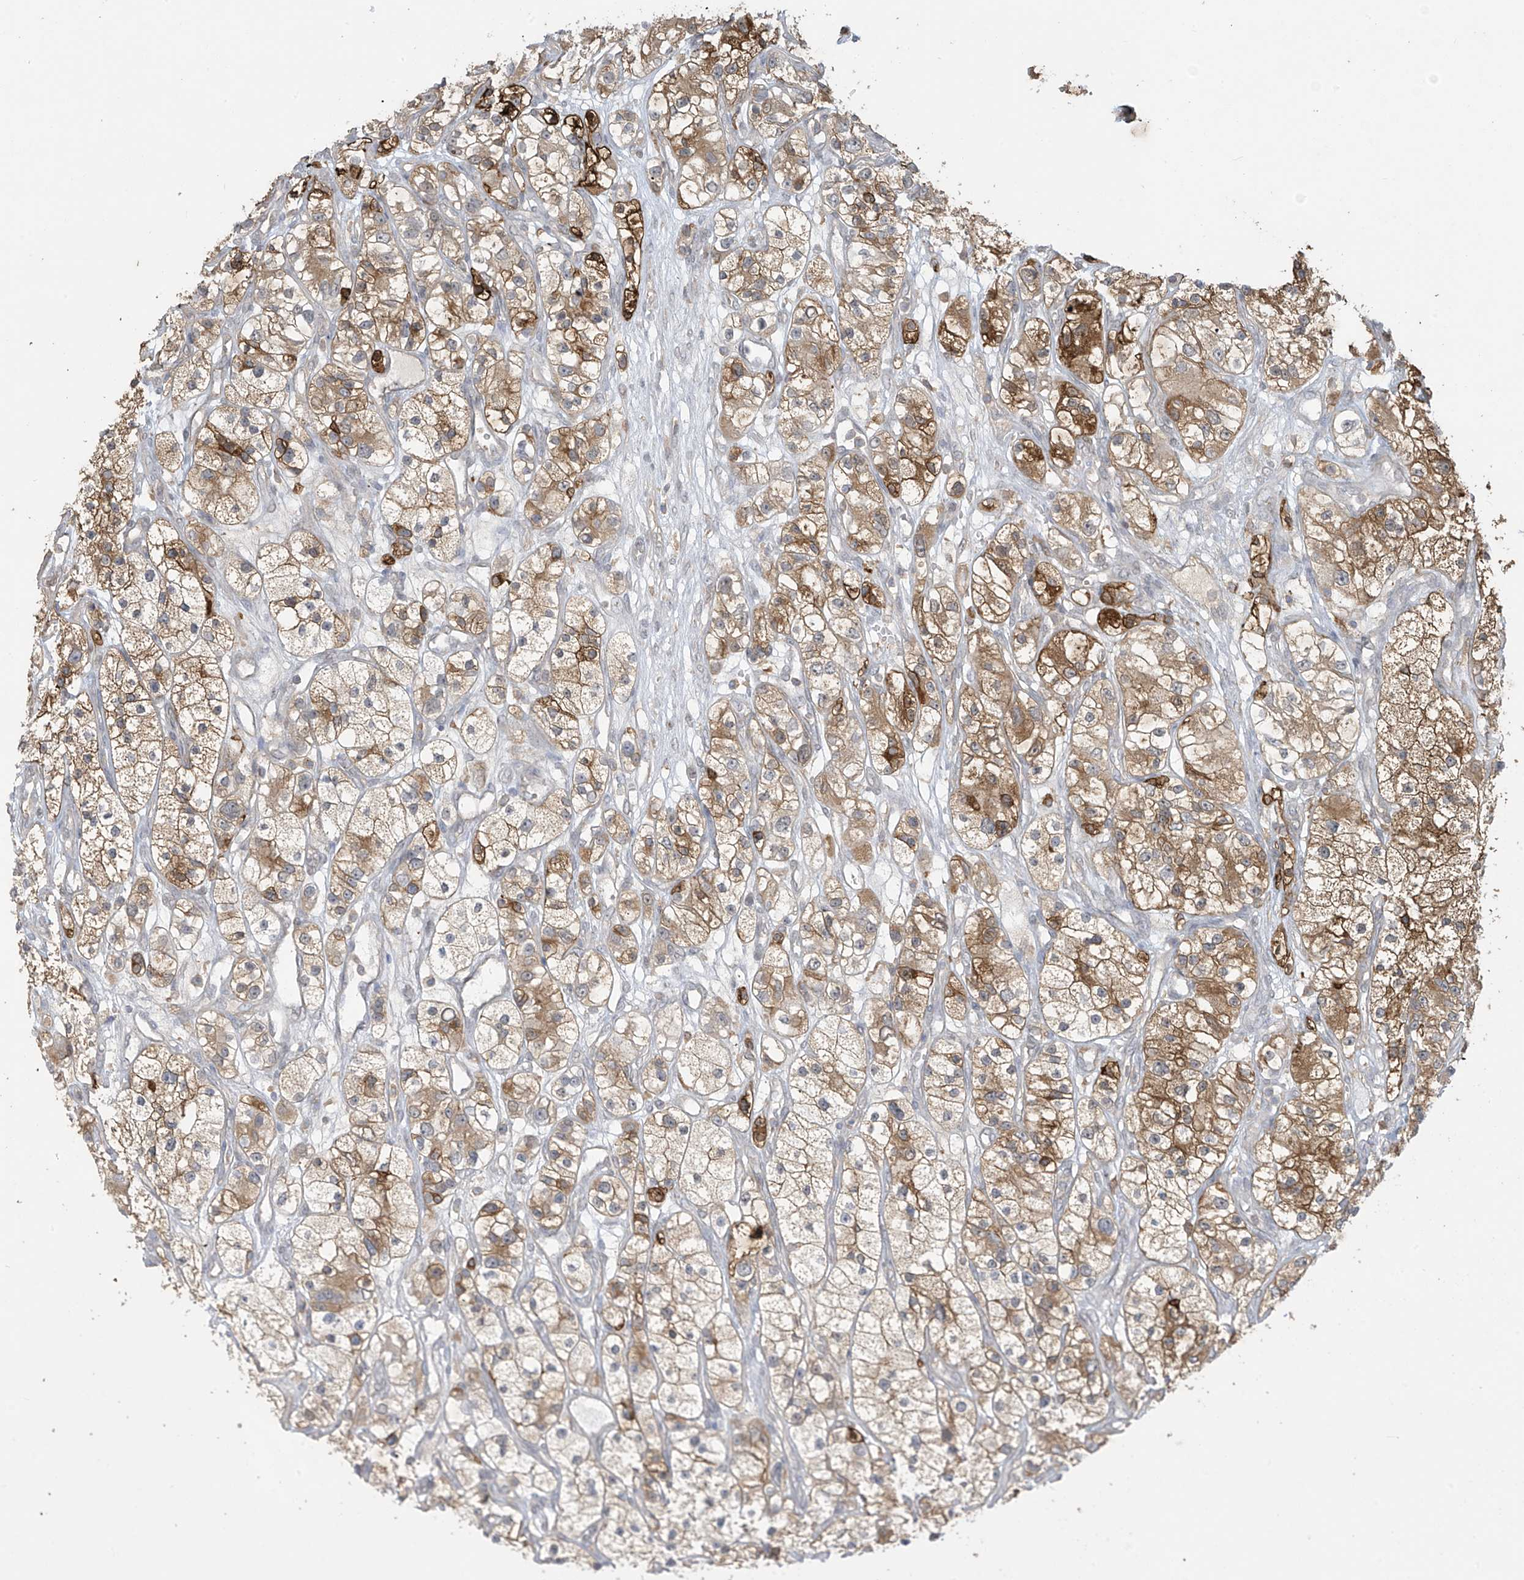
{"staining": {"intensity": "moderate", "quantity": ">75%", "location": "cytoplasmic/membranous"}, "tissue": "renal cancer", "cell_type": "Tumor cells", "image_type": "cancer", "snomed": [{"axis": "morphology", "description": "Adenocarcinoma, NOS"}, {"axis": "topography", "description": "Kidney"}], "caption": "This histopathology image shows renal cancer (adenocarcinoma) stained with IHC to label a protein in brown. The cytoplasmic/membranous of tumor cells show moderate positivity for the protein. Nuclei are counter-stained blue.", "gene": "TAGAP", "patient": {"sex": "female", "age": 57}}